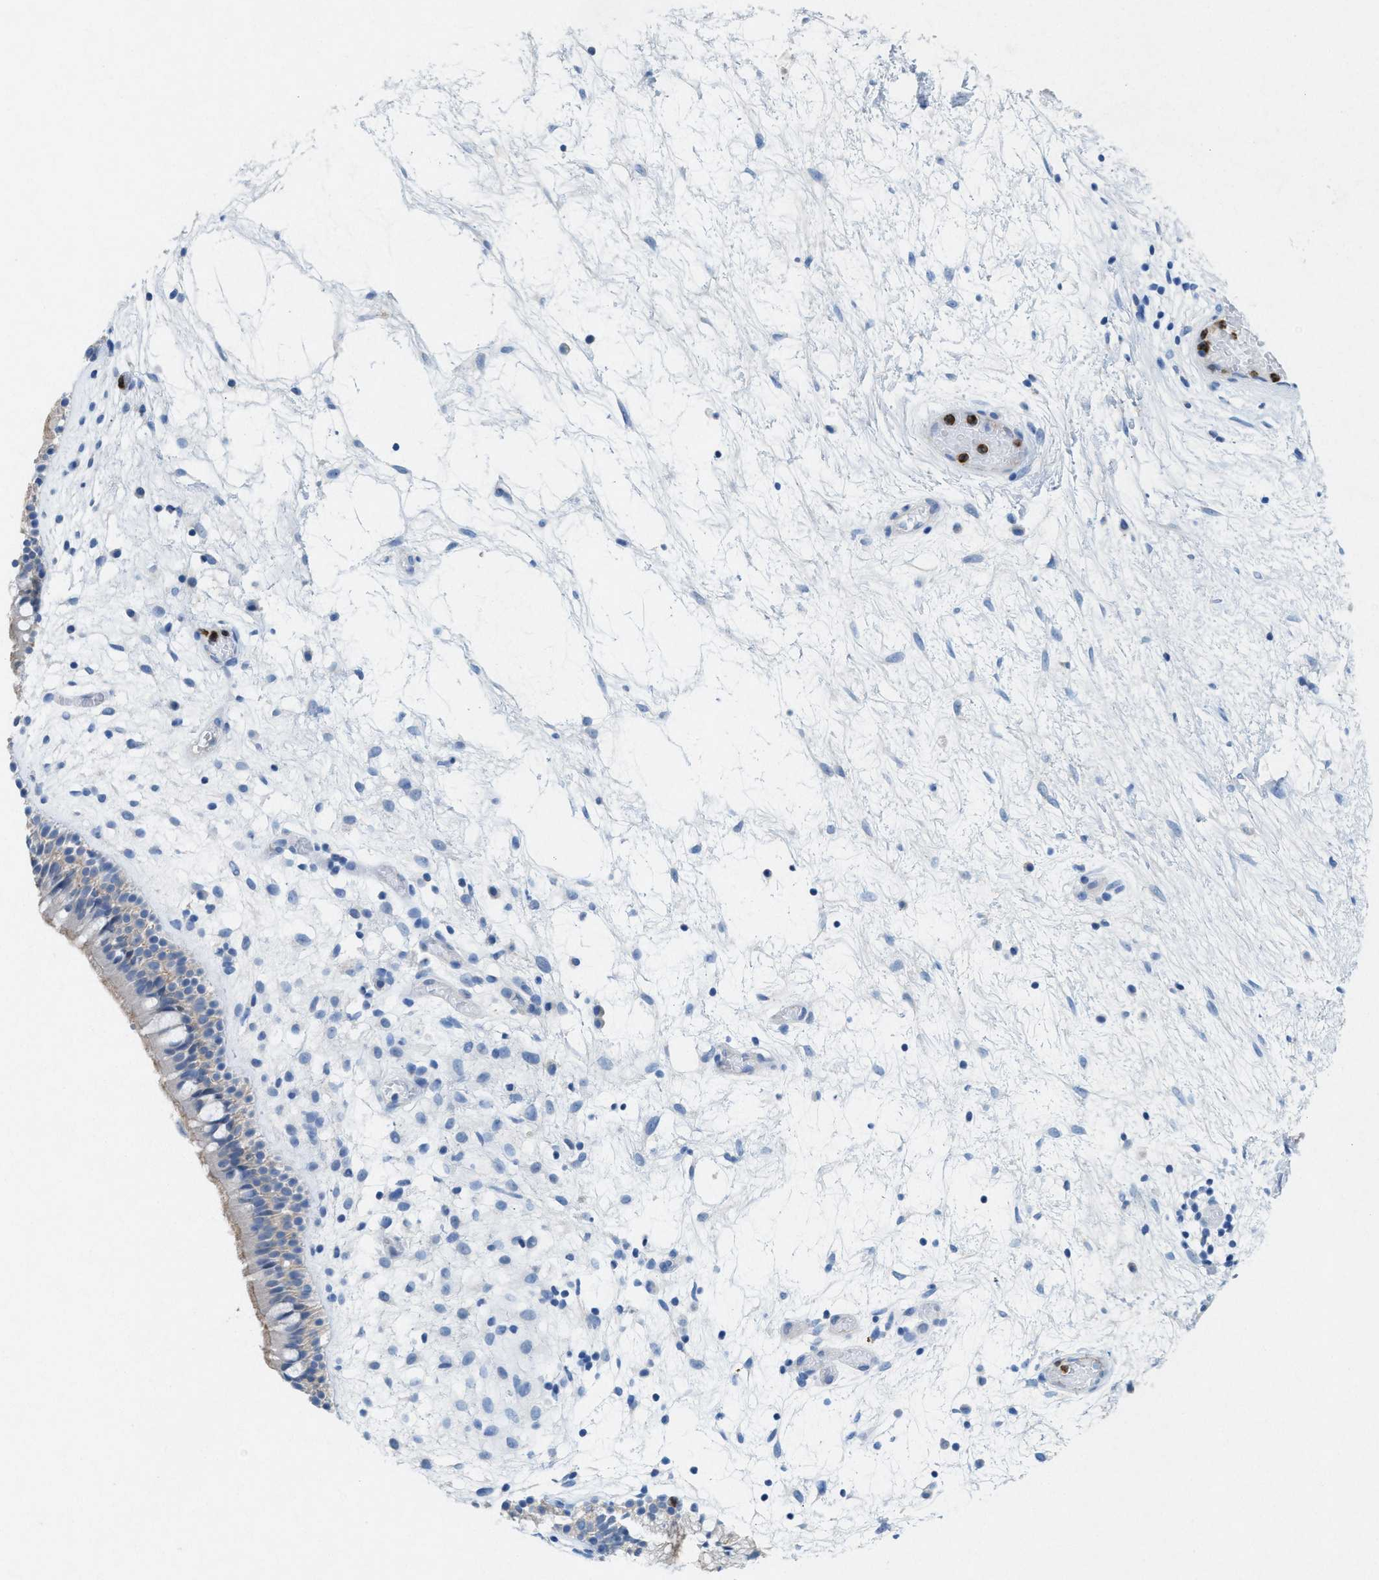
{"staining": {"intensity": "negative", "quantity": "none", "location": "none"}, "tissue": "nasopharynx", "cell_type": "Respiratory epithelial cells", "image_type": "normal", "snomed": [{"axis": "morphology", "description": "Normal tissue, NOS"}, {"axis": "morphology", "description": "Inflammation, NOS"}, {"axis": "topography", "description": "Nasopharynx"}], "caption": "IHC of normal human nasopharynx exhibits no staining in respiratory epithelial cells. (Brightfield microscopy of DAB (3,3'-diaminobenzidine) immunohistochemistry (IHC) at high magnification).", "gene": "CKLF", "patient": {"sex": "male", "age": 48}}